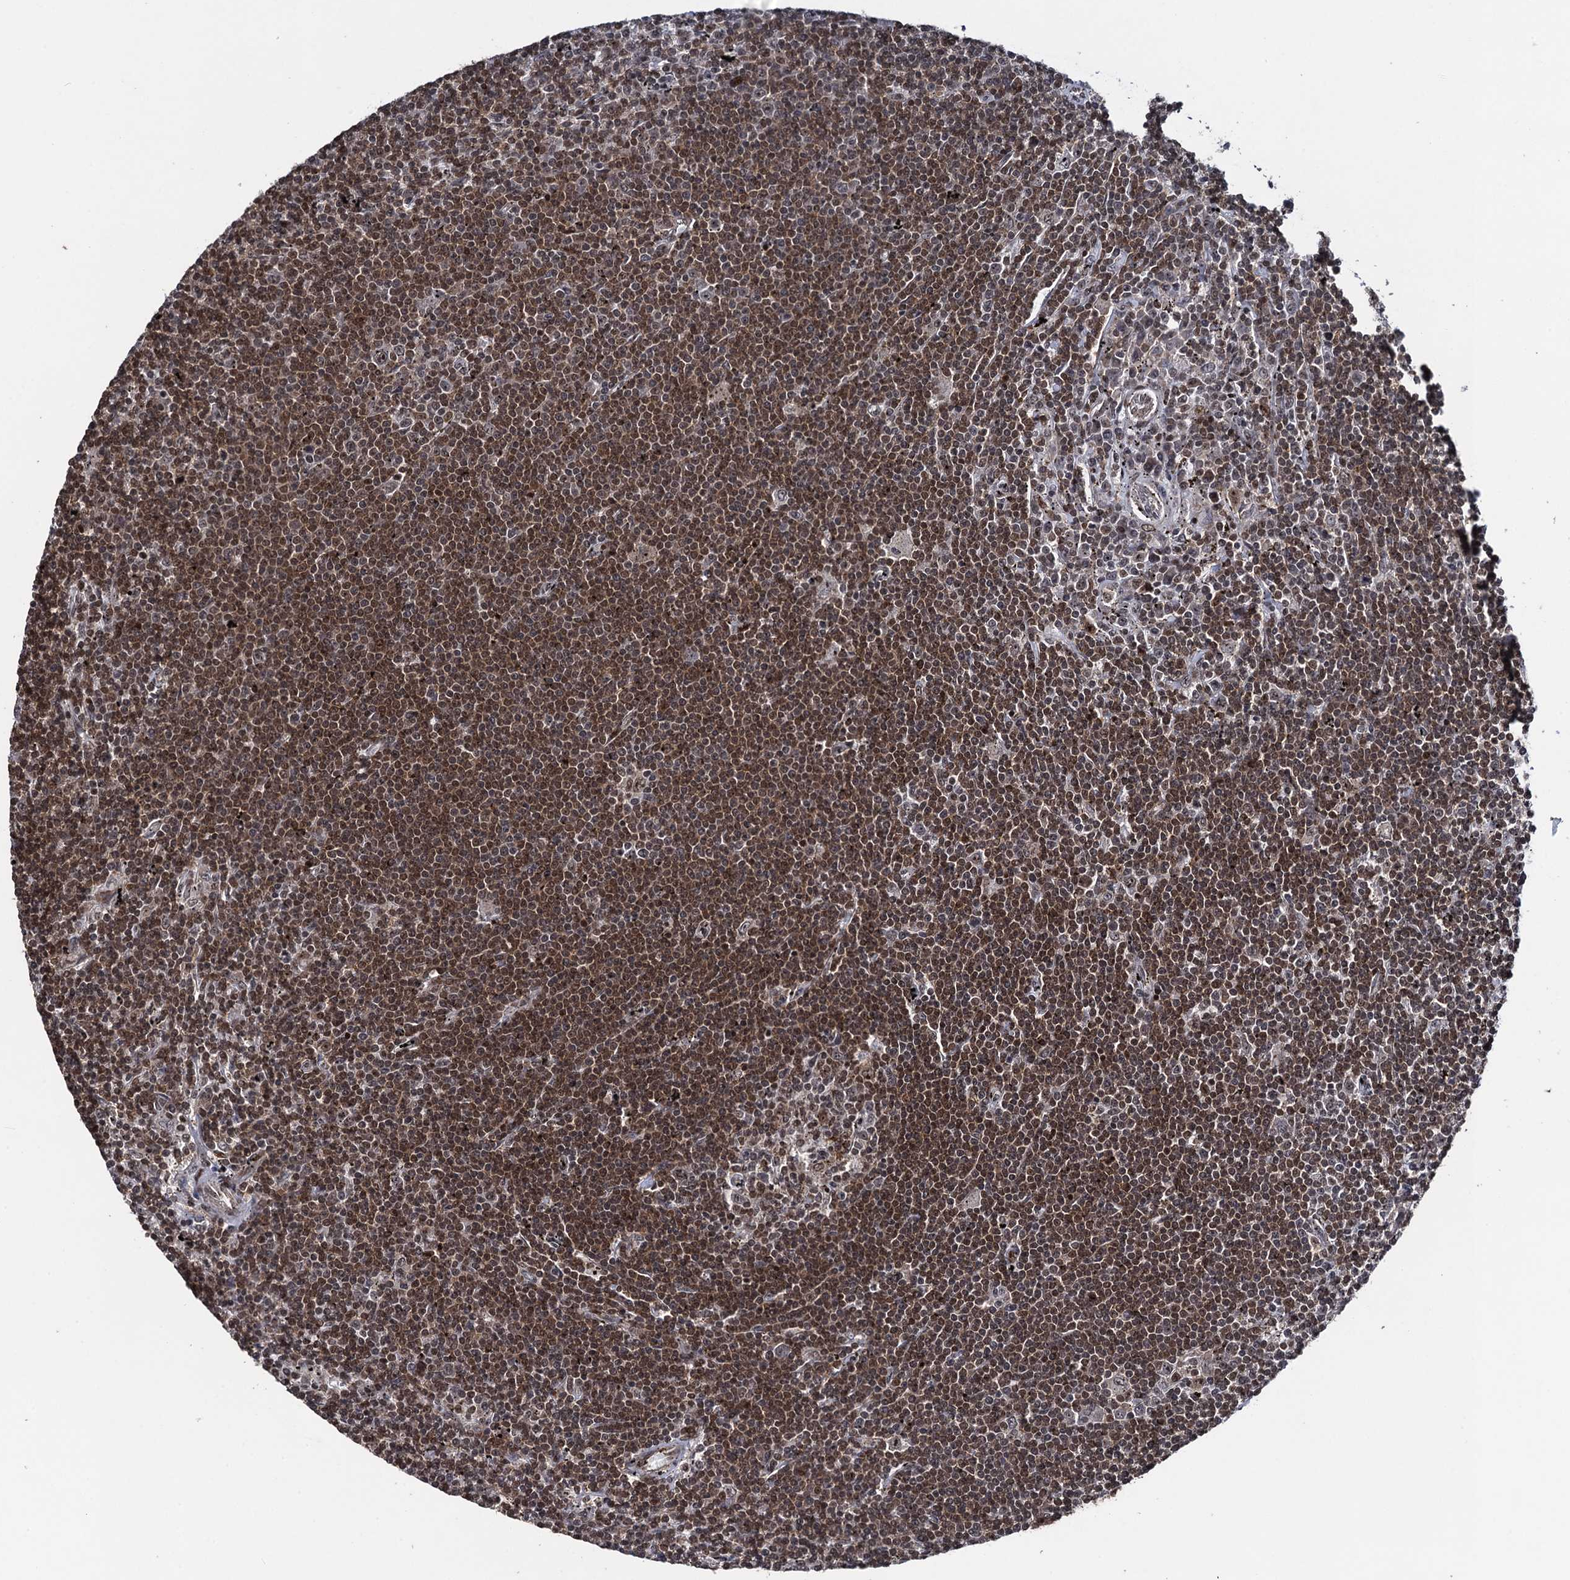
{"staining": {"intensity": "strong", "quantity": ">75%", "location": "nuclear"}, "tissue": "lymphoma", "cell_type": "Tumor cells", "image_type": "cancer", "snomed": [{"axis": "morphology", "description": "Malignant lymphoma, non-Hodgkin's type, Low grade"}, {"axis": "topography", "description": "Spleen"}], "caption": "A brown stain shows strong nuclear expression of a protein in human malignant lymphoma, non-Hodgkin's type (low-grade) tumor cells.", "gene": "ZNF169", "patient": {"sex": "male", "age": 76}}